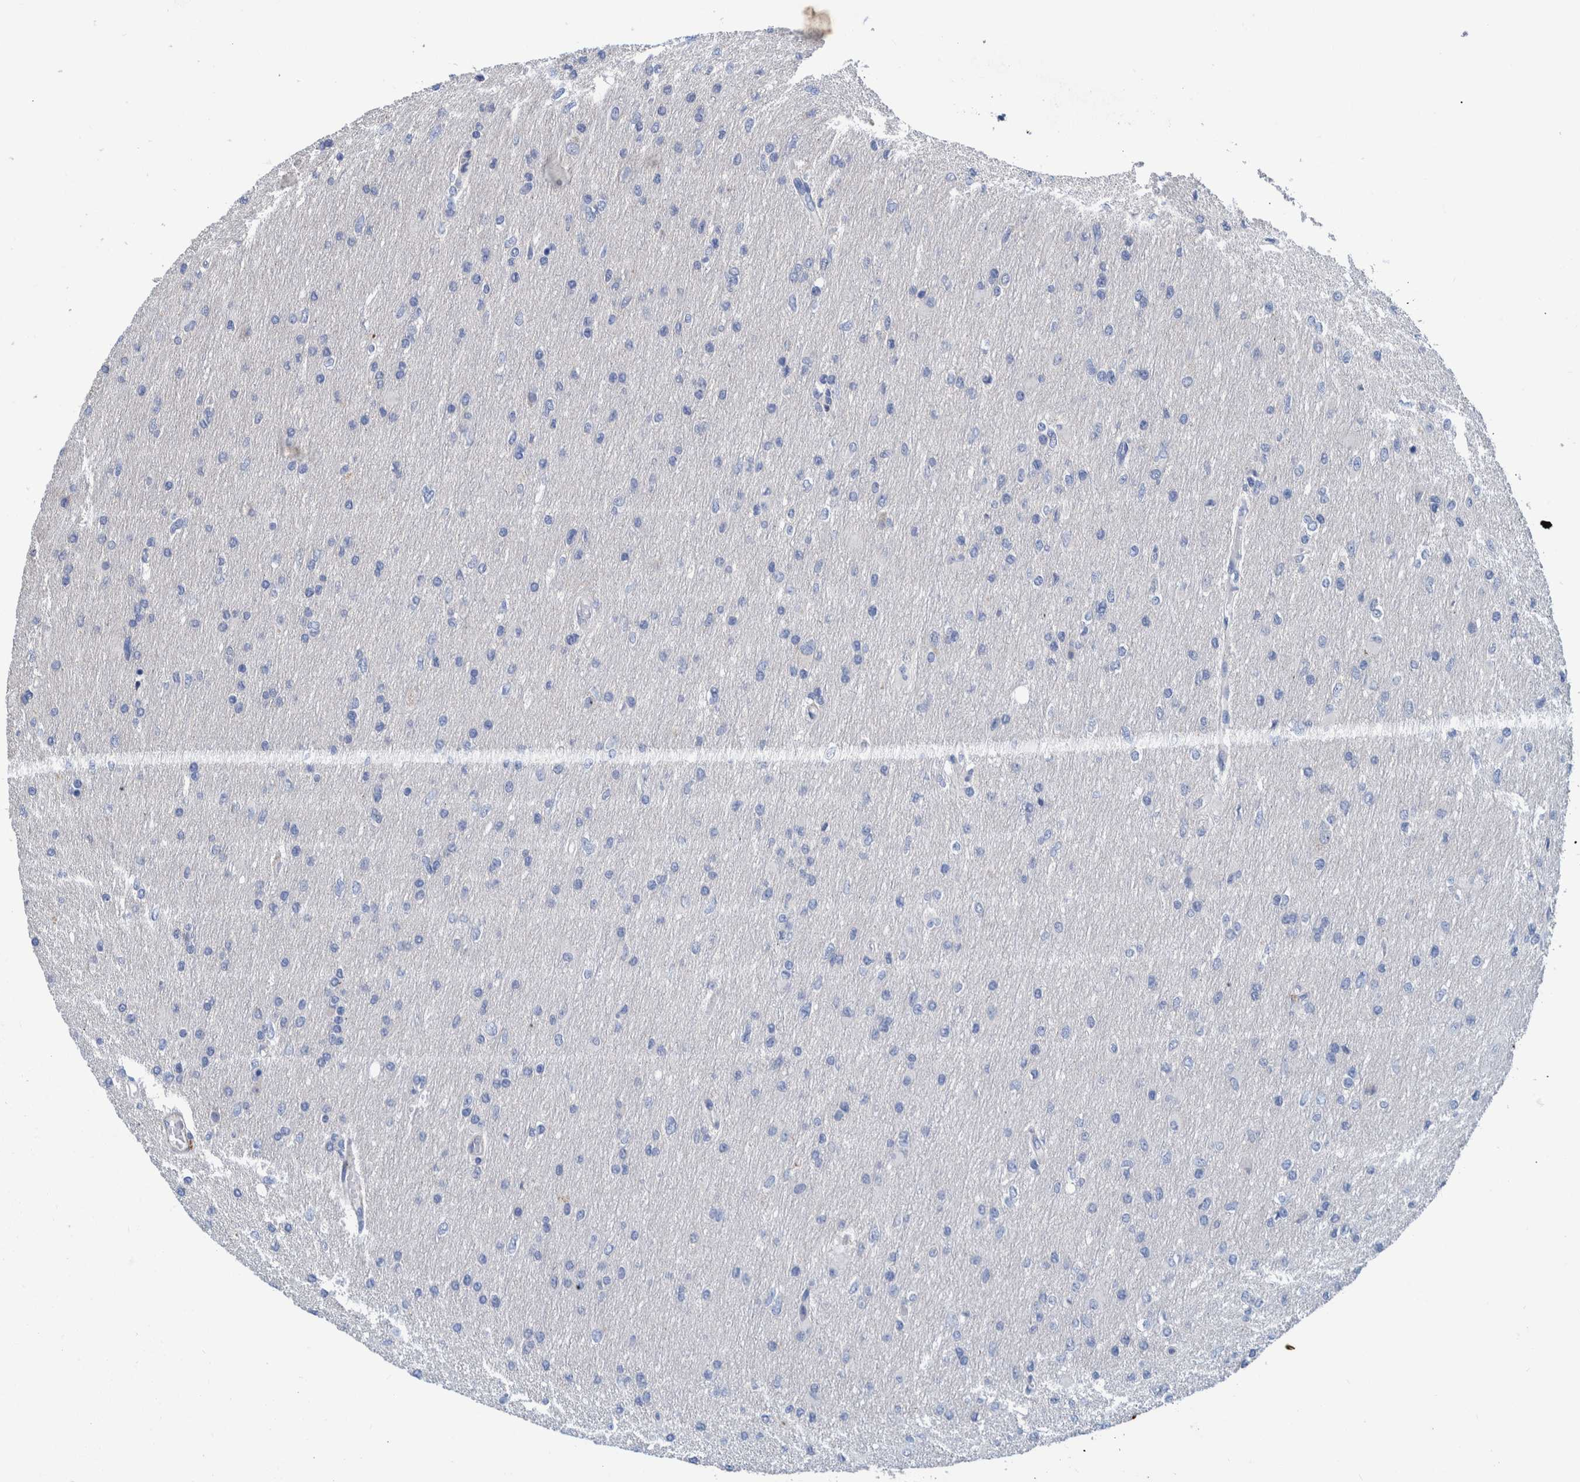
{"staining": {"intensity": "negative", "quantity": "none", "location": "none"}, "tissue": "glioma", "cell_type": "Tumor cells", "image_type": "cancer", "snomed": [{"axis": "morphology", "description": "Glioma, malignant, High grade"}, {"axis": "topography", "description": "Cerebral cortex"}], "caption": "Human glioma stained for a protein using immunohistochemistry reveals no positivity in tumor cells.", "gene": "MKS1", "patient": {"sex": "female", "age": 36}}